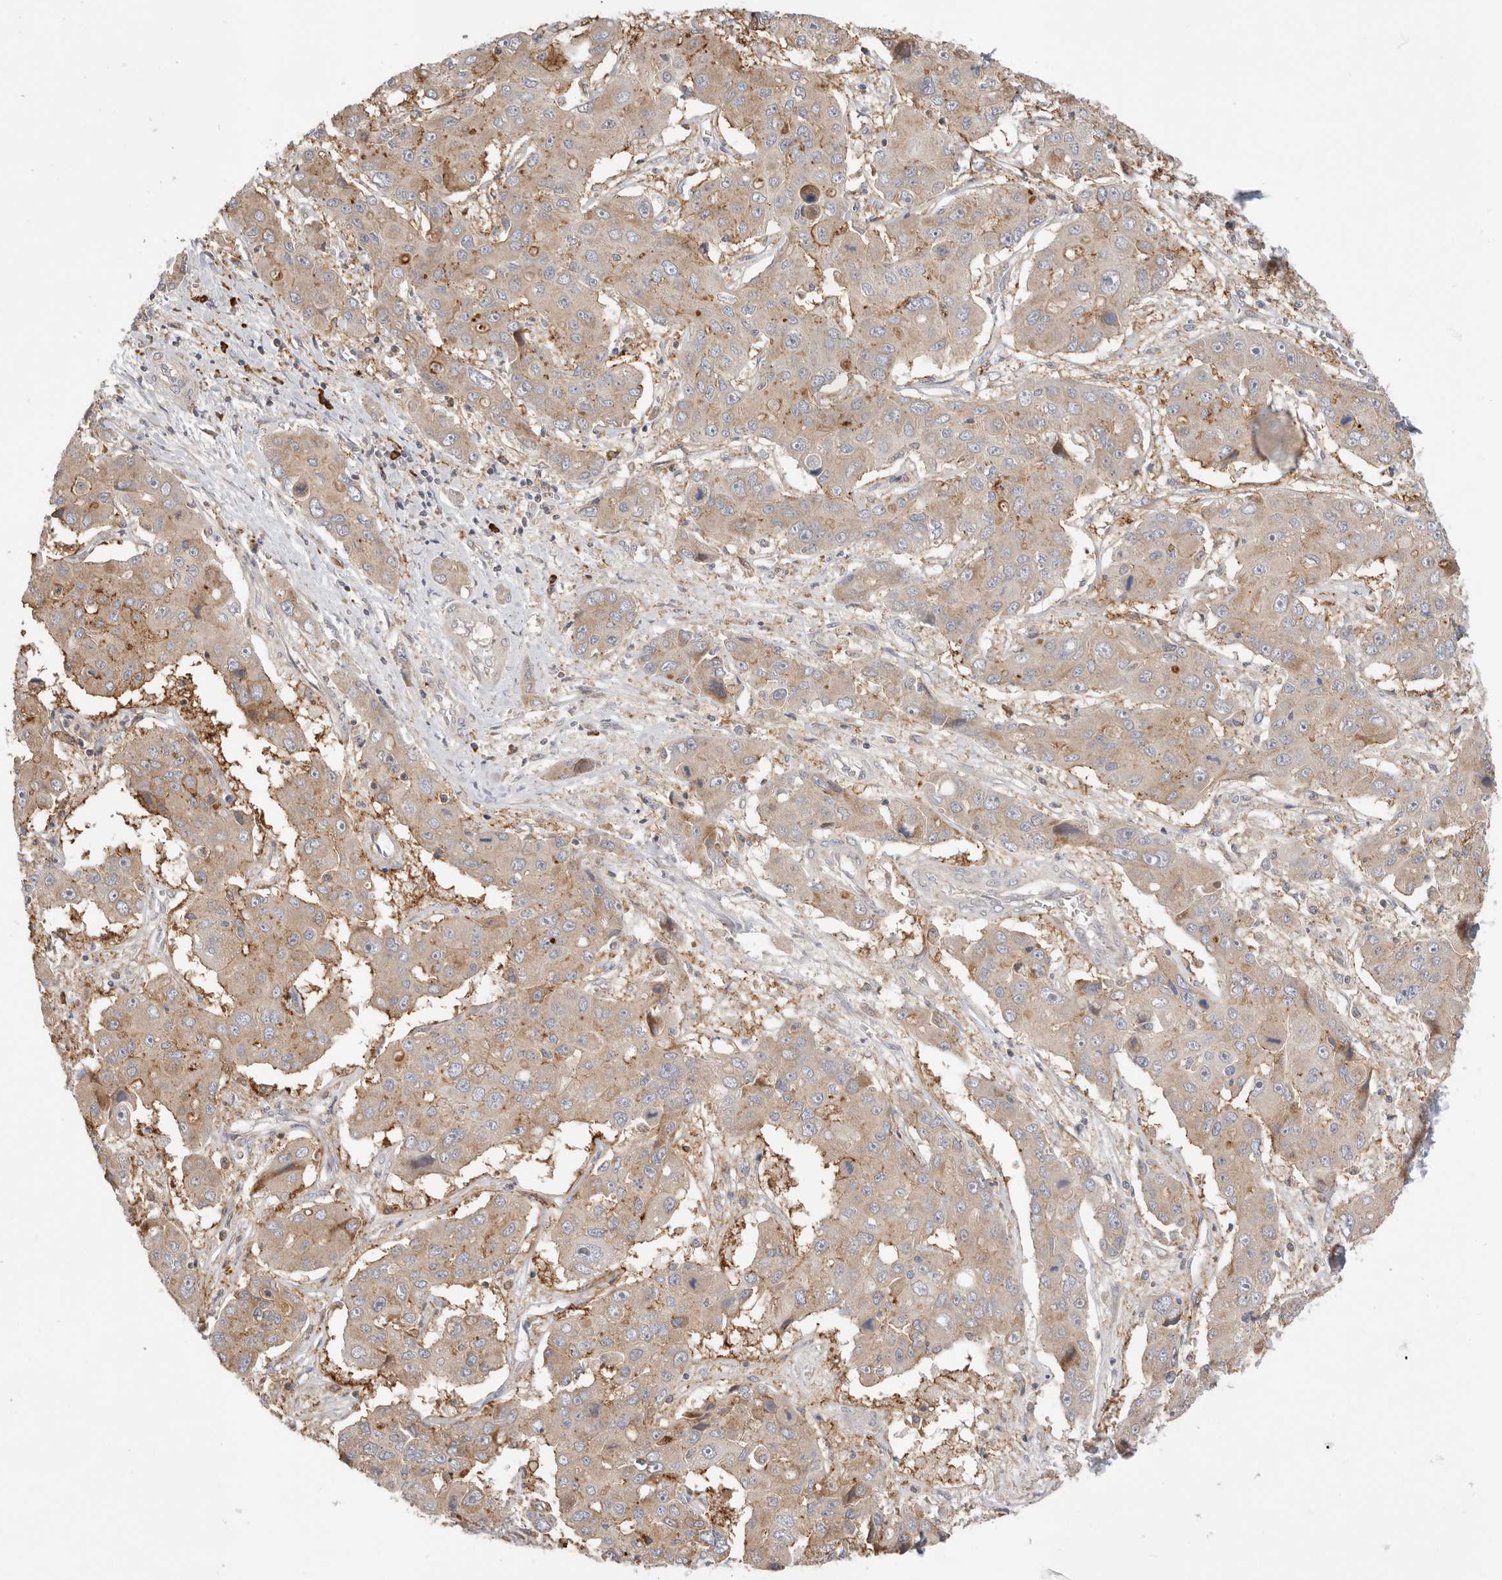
{"staining": {"intensity": "moderate", "quantity": ">75%", "location": "cytoplasmic/membranous"}, "tissue": "liver cancer", "cell_type": "Tumor cells", "image_type": "cancer", "snomed": [{"axis": "morphology", "description": "Cholangiocarcinoma"}, {"axis": "topography", "description": "Liver"}], "caption": "Protein analysis of liver cancer tissue reveals moderate cytoplasmic/membranous expression in about >75% of tumor cells.", "gene": "USH1C", "patient": {"sex": "male", "age": 67}}